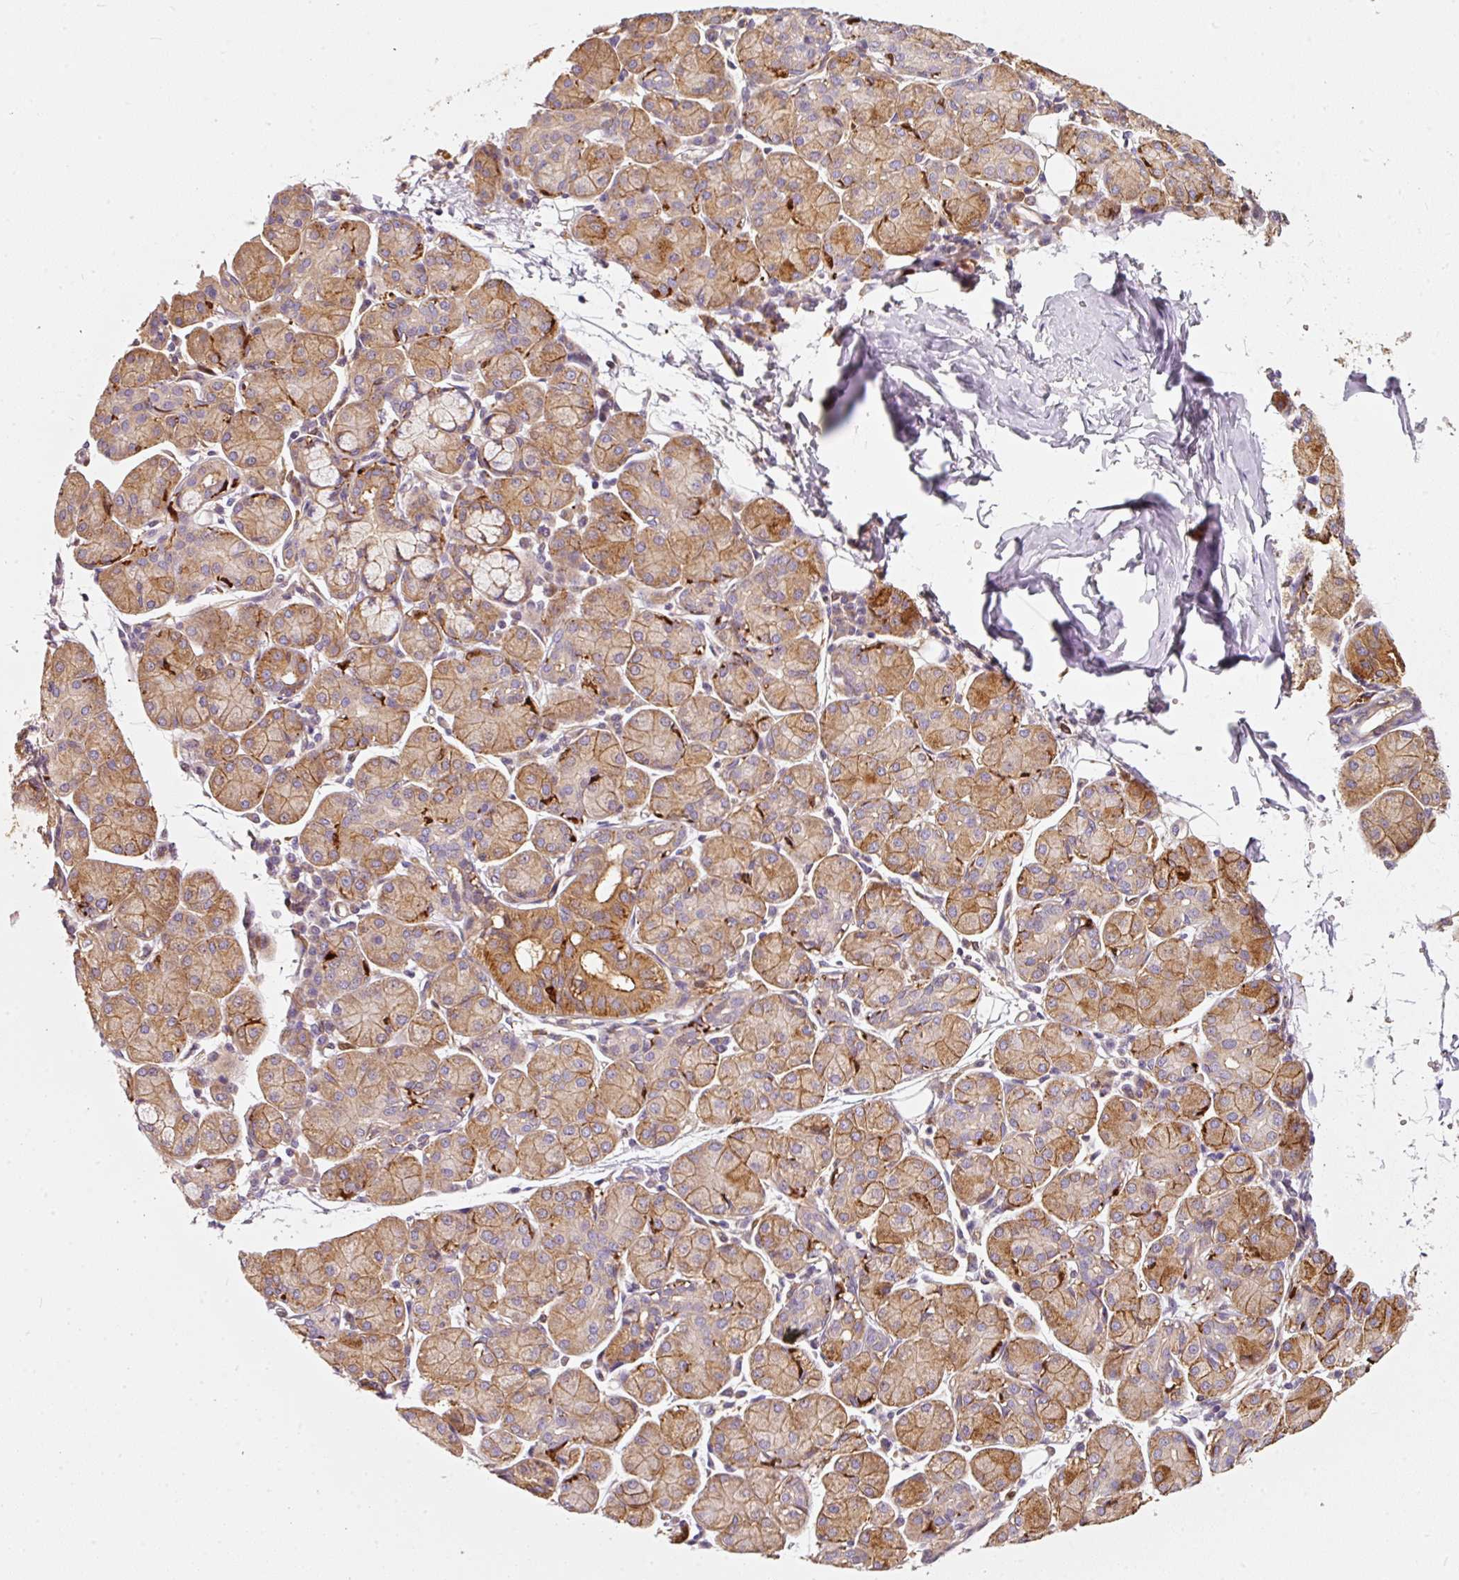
{"staining": {"intensity": "moderate", "quantity": ">75%", "location": "cytoplasmic/membranous"}, "tissue": "salivary gland", "cell_type": "Glandular cells", "image_type": "normal", "snomed": [{"axis": "morphology", "description": "Normal tissue, NOS"}, {"axis": "morphology", "description": "Inflammation, NOS"}, {"axis": "topography", "description": "Lymph node"}, {"axis": "topography", "description": "Salivary gland"}], "caption": "This micrograph reveals immunohistochemistry (IHC) staining of unremarkable human salivary gland, with medium moderate cytoplasmic/membranous staining in approximately >75% of glandular cells.", "gene": "IQGAP2", "patient": {"sex": "male", "age": 3}}